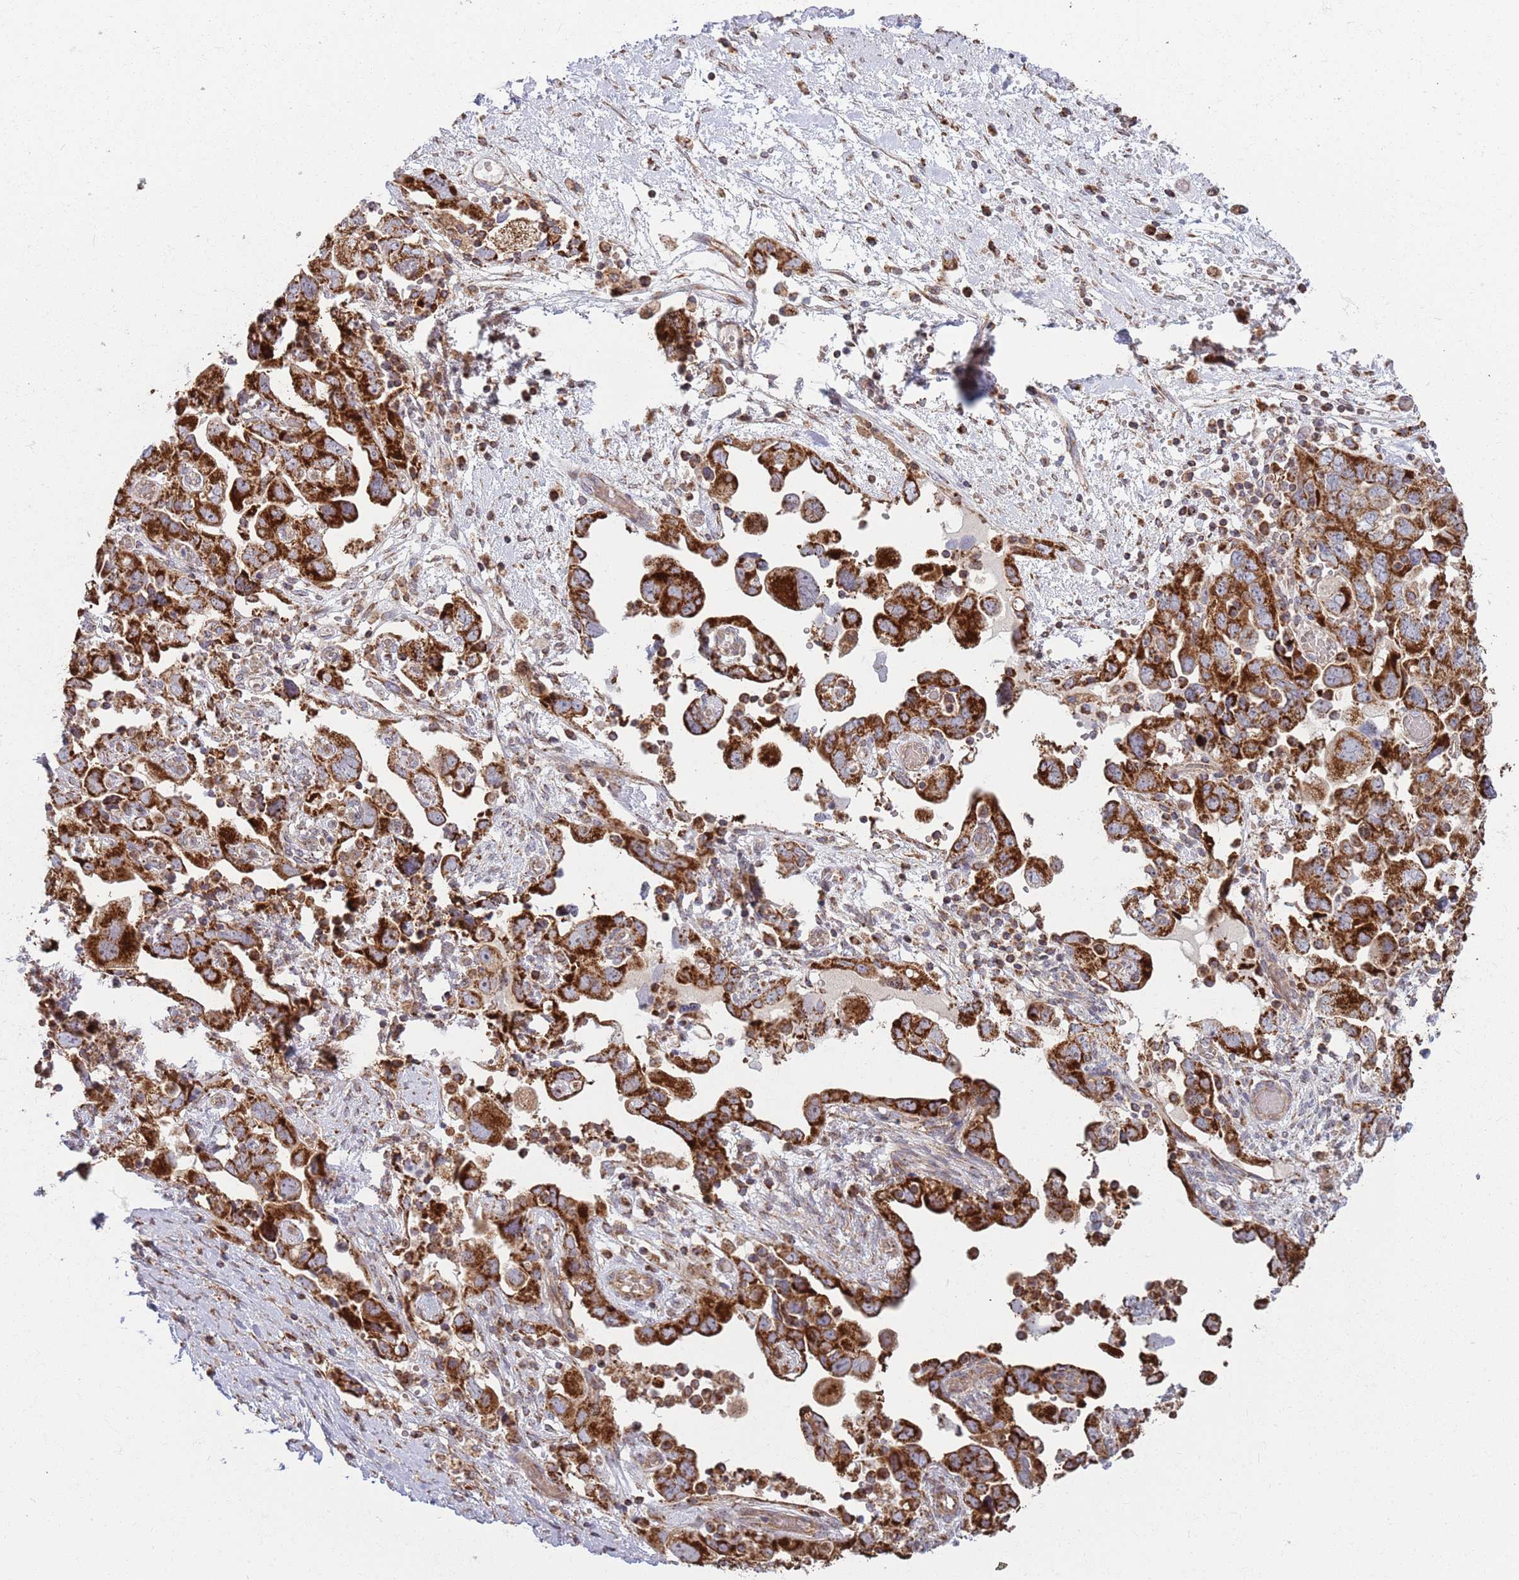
{"staining": {"intensity": "strong", "quantity": ">75%", "location": "cytoplasmic/membranous"}, "tissue": "ovarian cancer", "cell_type": "Tumor cells", "image_type": "cancer", "snomed": [{"axis": "morphology", "description": "Carcinoma, NOS"}, {"axis": "morphology", "description": "Cystadenocarcinoma, serous, NOS"}, {"axis": "topography", "description": "Ovary"}], "caption": "This histopathology image shows IHC staining of human ovarian carcinoma, with high strong cytoplasmic/membranous staining in approximately >75% of tumor cells.", "gene": "ATP5PD", "patient": {"sex": "female", "age": 69}}